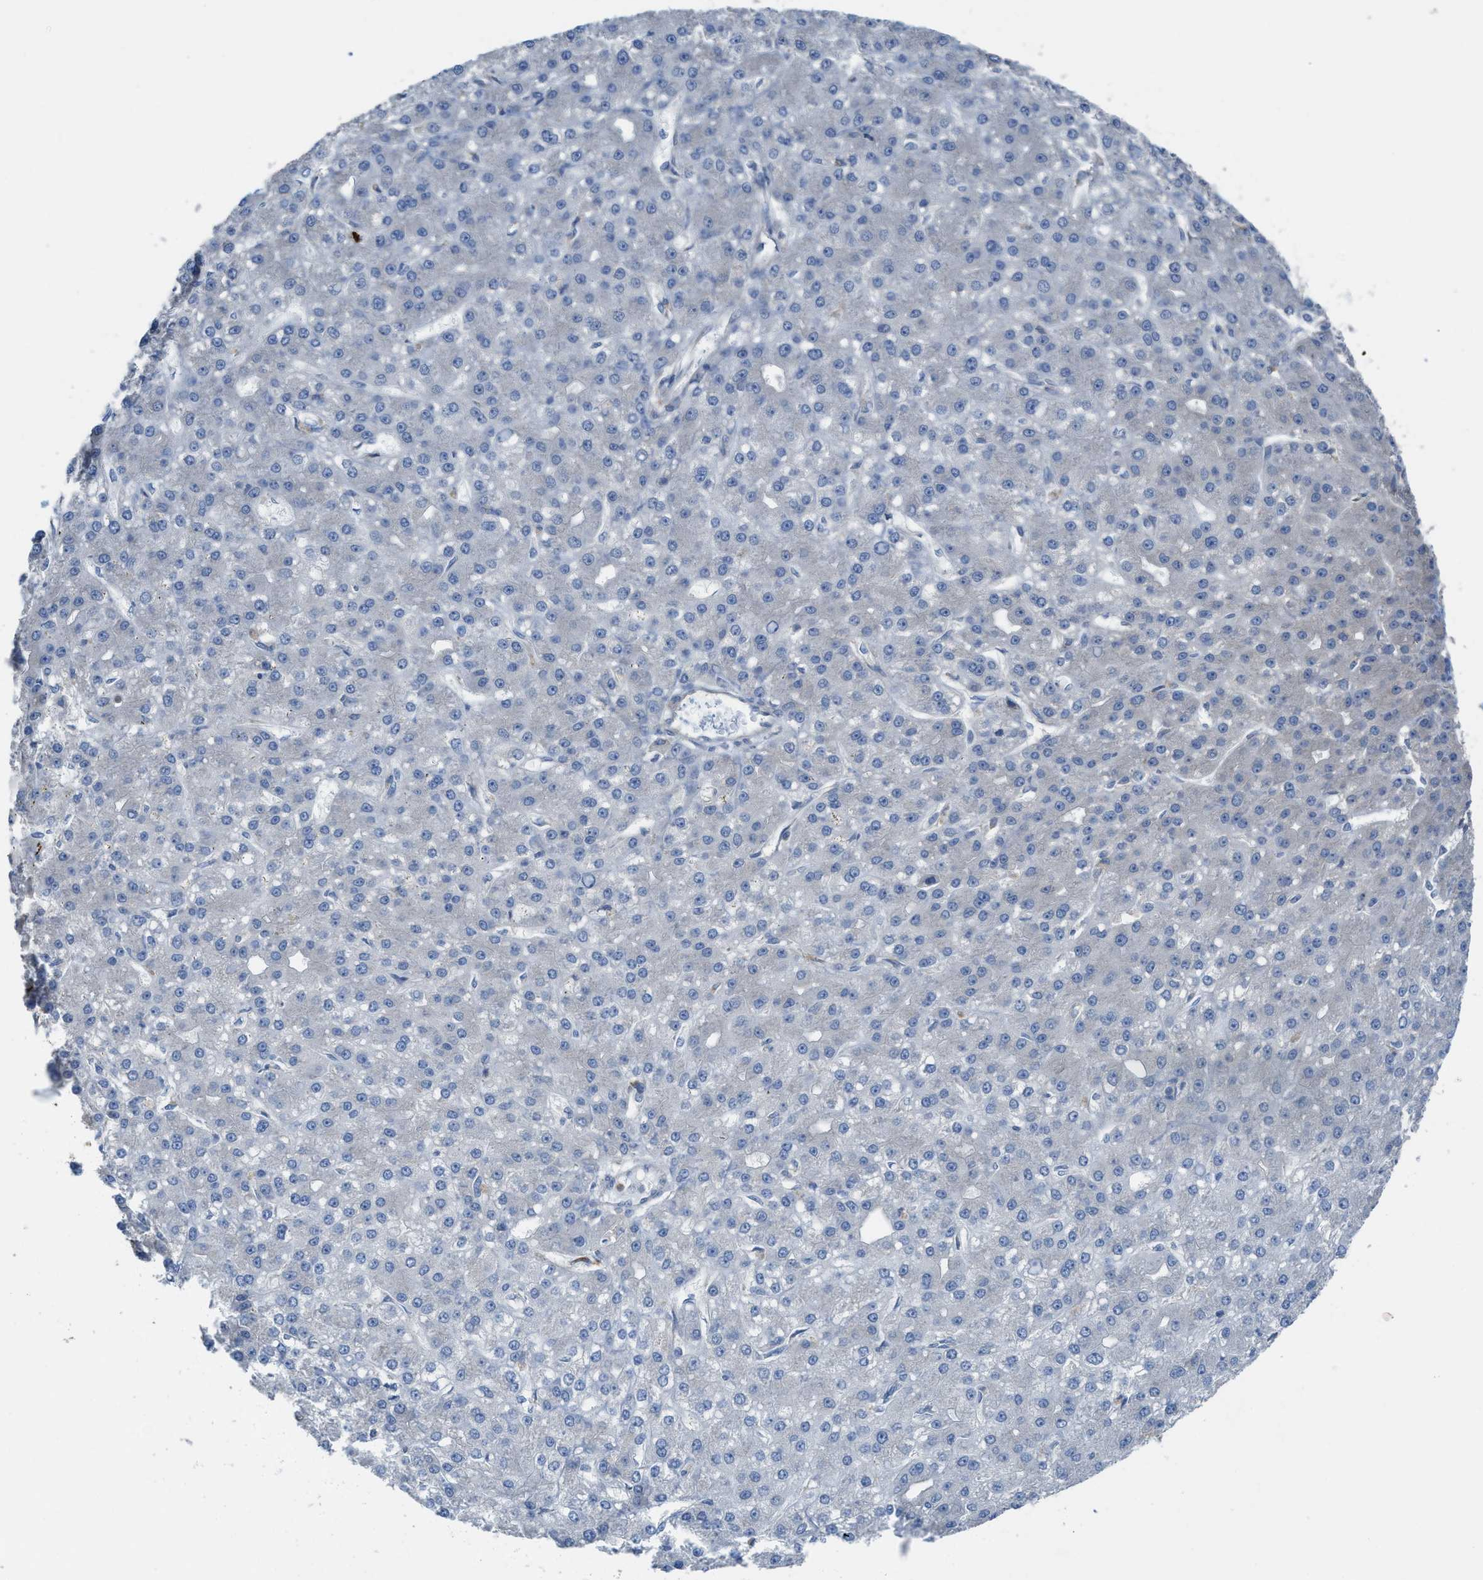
{"staining": {"intensity": "negative", "quantity": "none", "location": "none"}, "tissue": "liver cancer", "cell_type": "Tumor cells", "image_type": "cancer", "snomed": [{"axis": "morphology", "description": "Carcinoma, Hepatocellular, NOS"}, {"axis": "topography", "description": "Liver"}], "caption": "Protein analysis of liver hepatocellular carcinoma reveals no significant positivity in tumor cells.", "gene": "PLAA", "patient": {"sex": "male", "age": 67}}